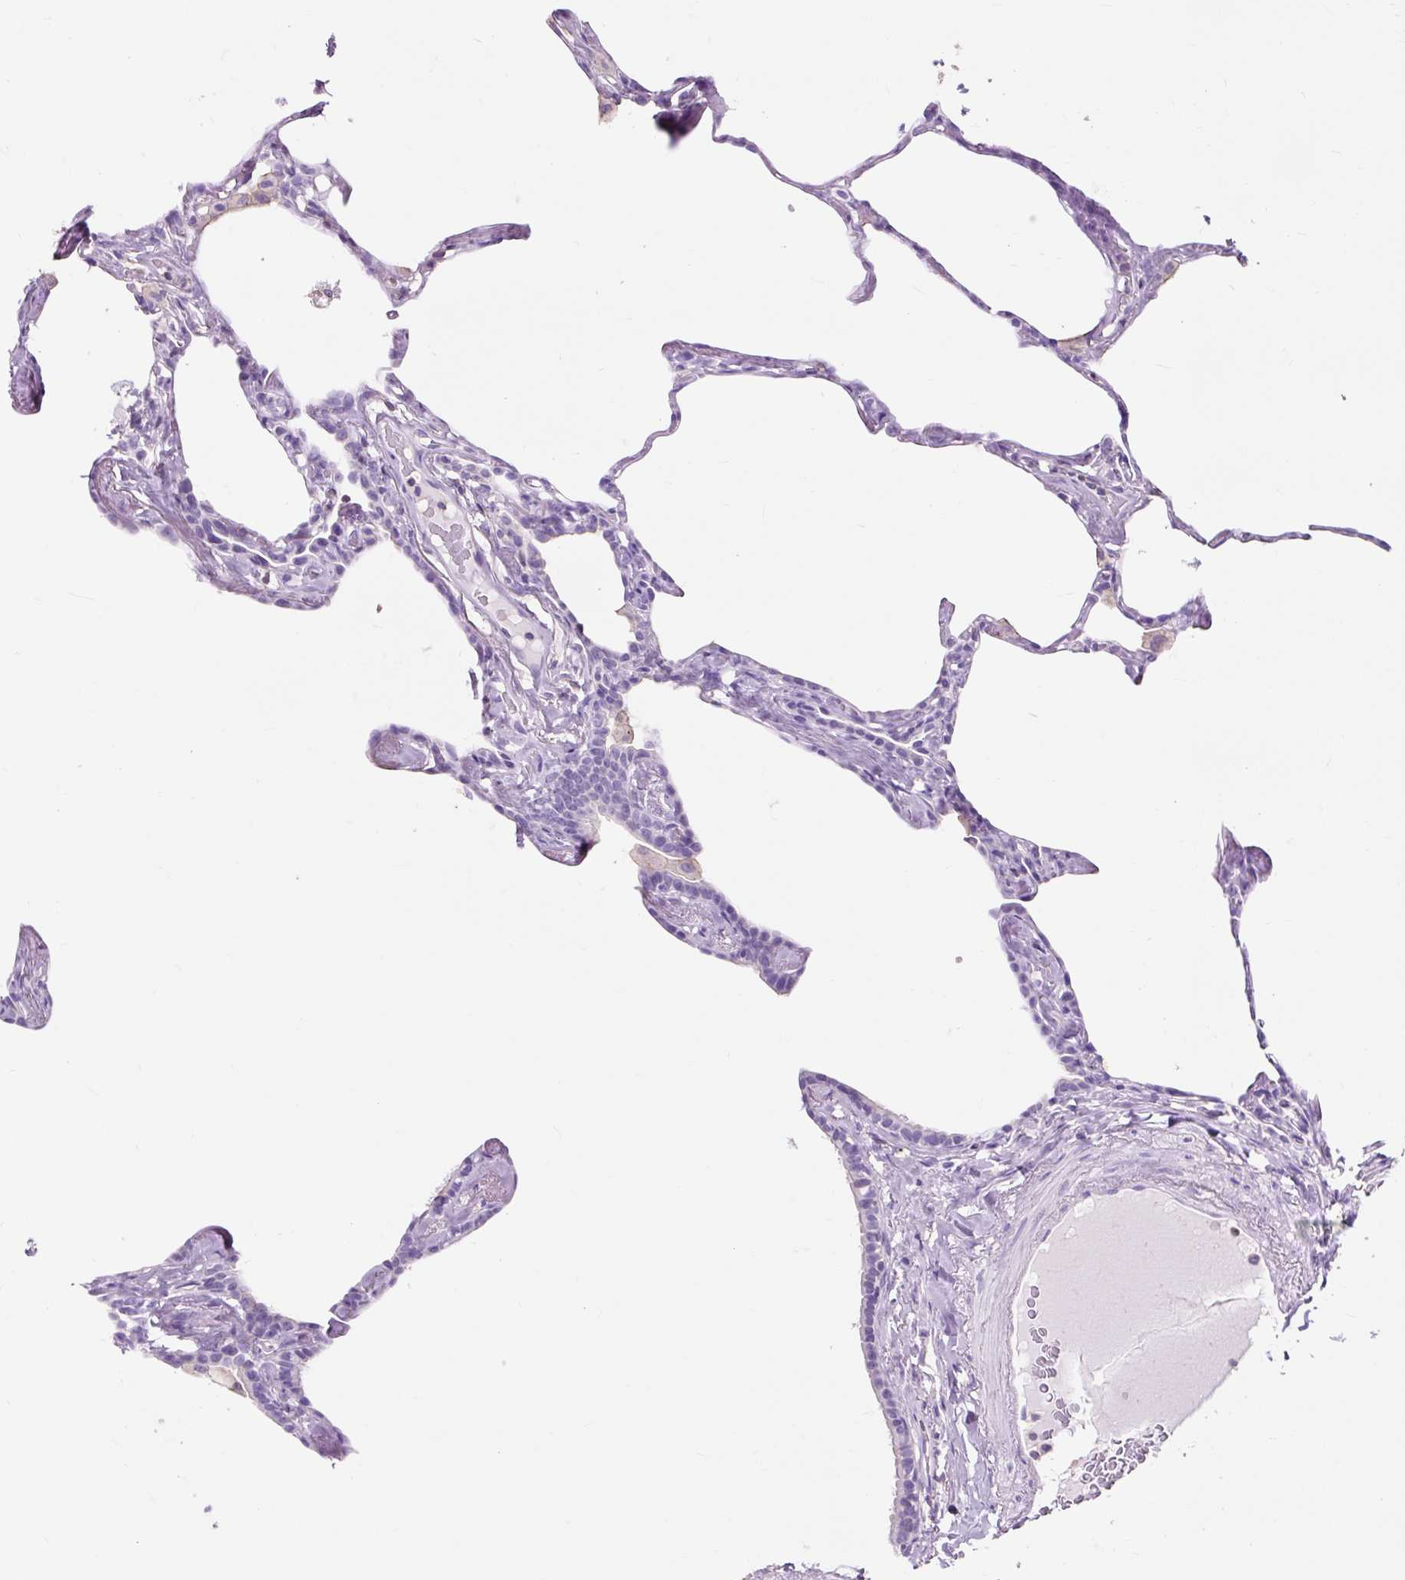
{"staining": {"intensity": "negative", "quantity": "none", "location": "none"}, "tissue": "lung", "cell_type": "Alveolar cells", "image_type": "normal", "snomed": [{"axis": "morphology", "description": "Normal tissue, NOS"}, {"axis": "topography", "description": "Lung"}], "caption": "Protein analysis of normal lung displays no significant expression in alveolar cells. (Immunohistochemistry, brightfield microscopy, high magnification).", "gene": "OR10A7", "patient": {"sex": "male", "age": 65}}